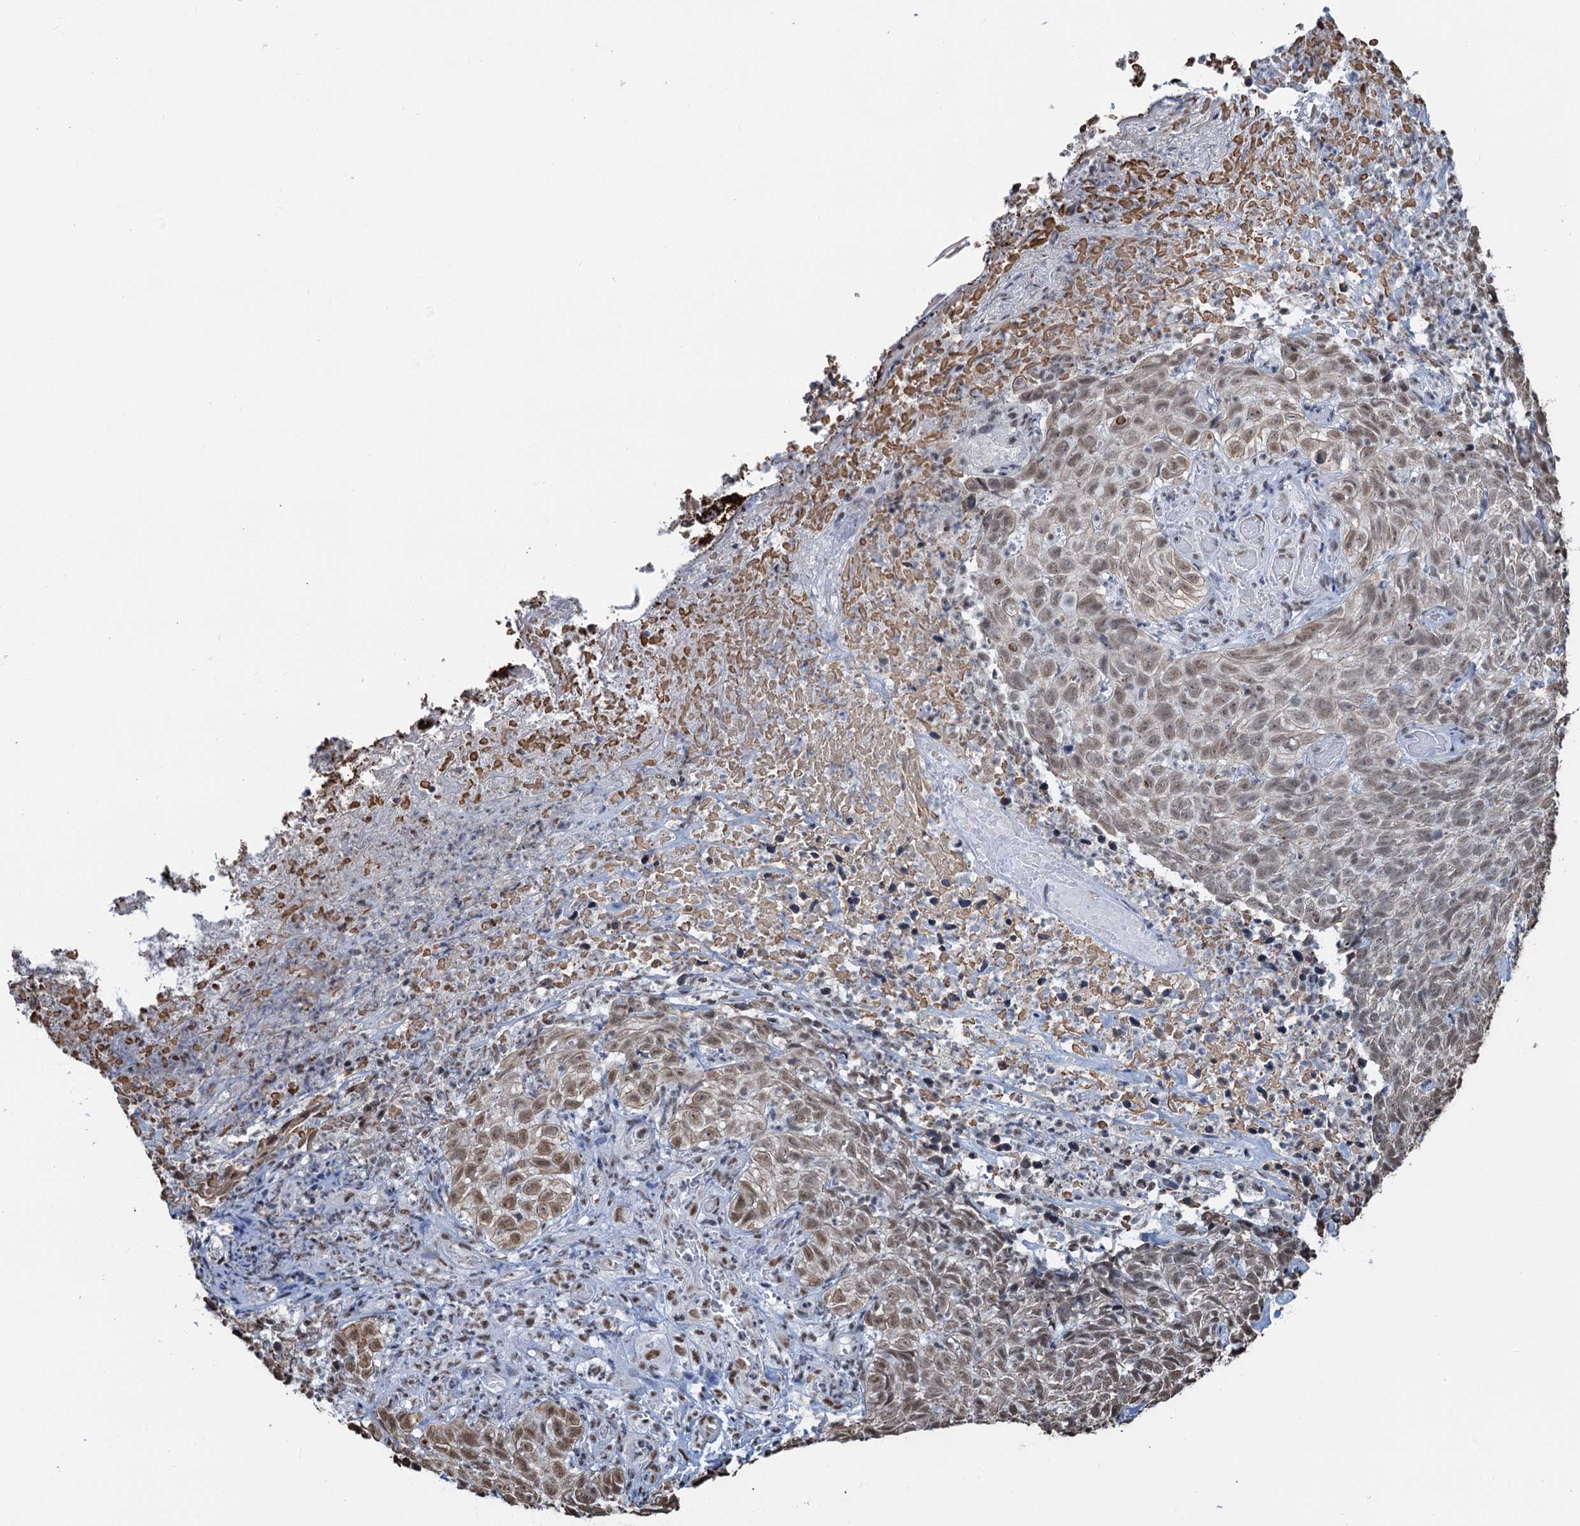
{"staining": {"intensity": "moderate", "quantity": "25%-75%", "location": "nuclear"}, "tissue": "skin cancer", "cell_type": "Tumor cells", "image_type": "cancer", "snomed": [{"axis": "morphology", "description": "Basal cell carcinoma"}, {"axis": "topography", "description": "Skin"}], "caption": "Approximately 25%-75% of tumor cells in human skin cancer display moderate nuclear protein expression as visualized by brown immunohistochemical staining.", "gene": "ZNF609", "patient": {"sex": "female", "age": 84}}